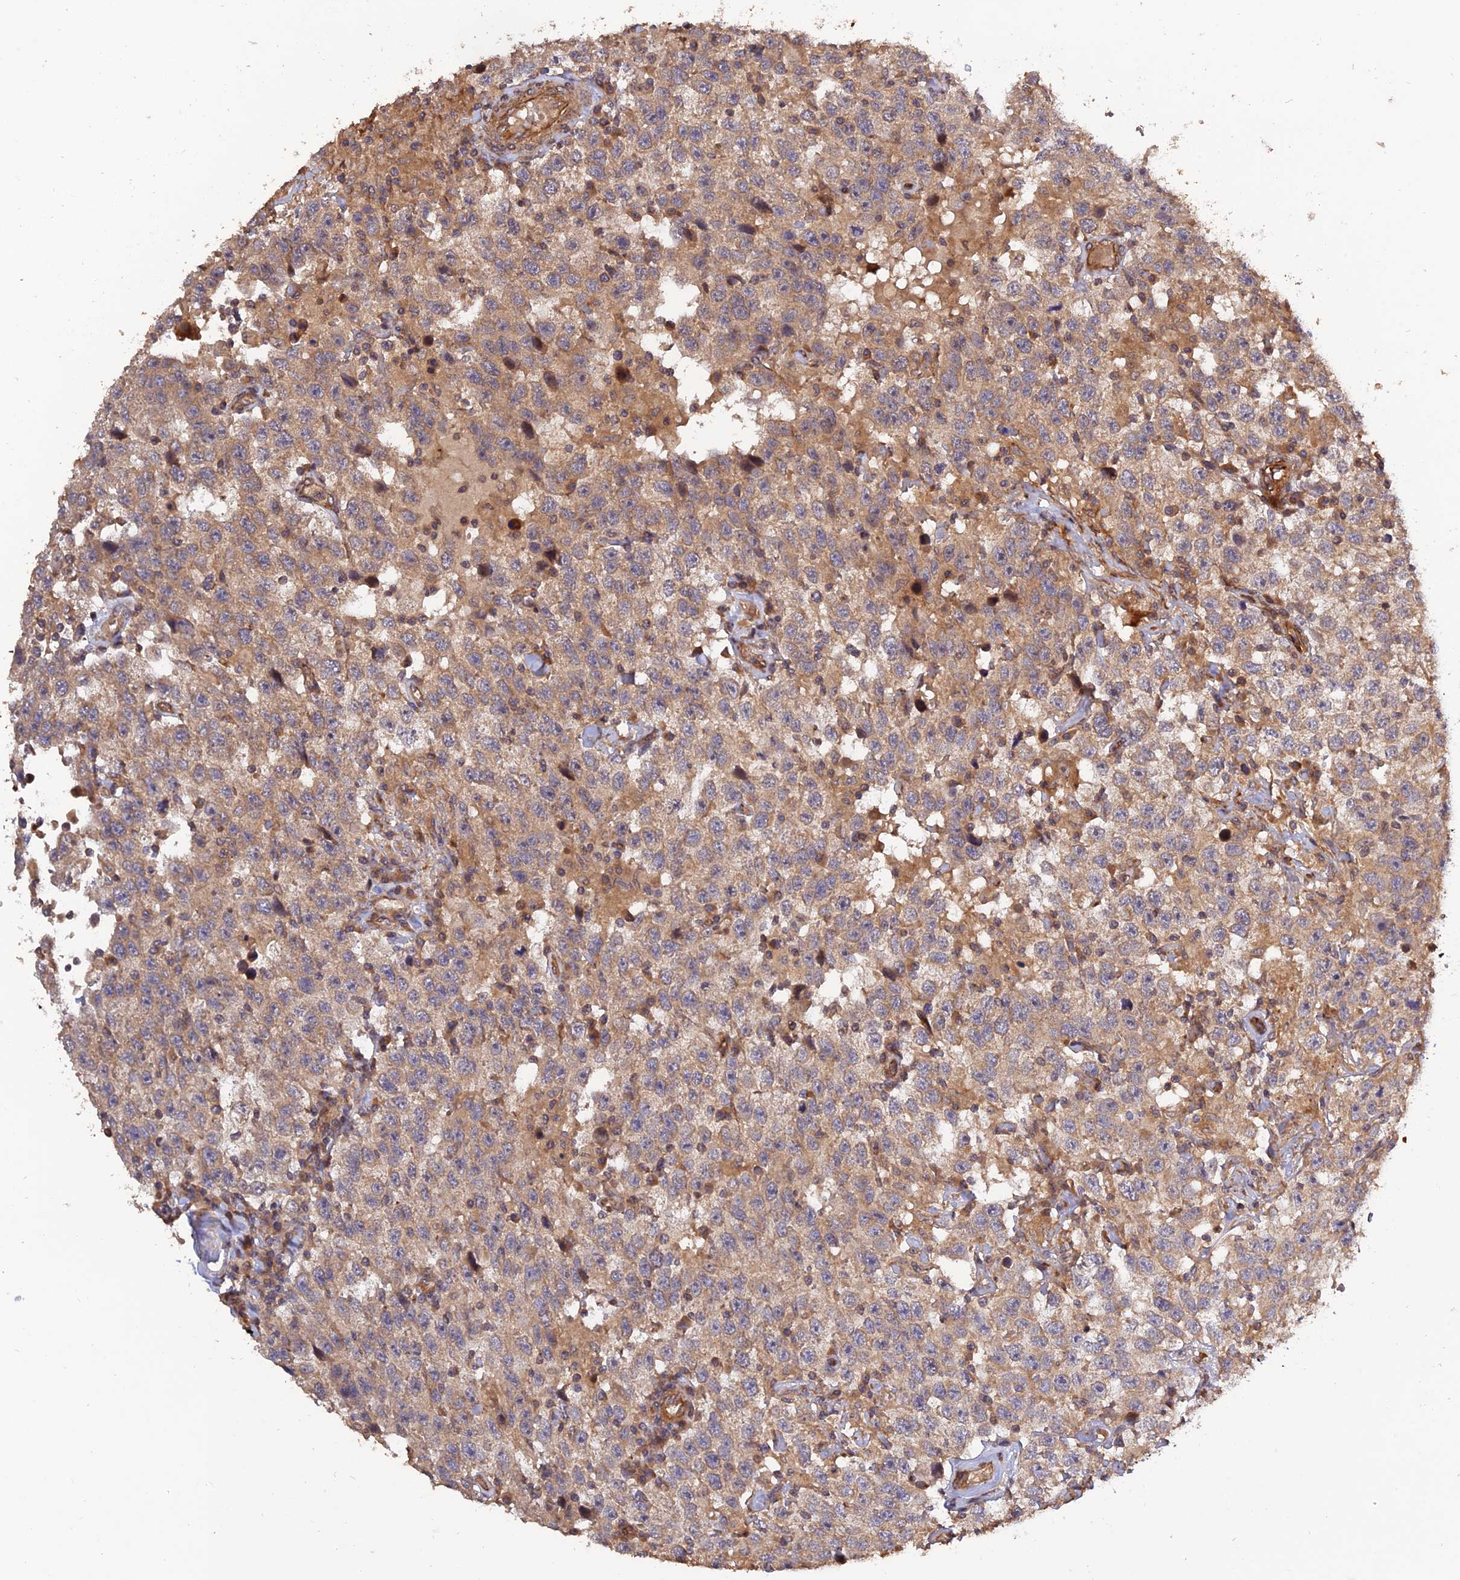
{"staining": {"intensity": "moderate", "quantity": ">75%", "location": "cytoplasmic/membranous"}, "tissue": "testis cancer", "cell_type": "Tumor cells", "image_type": "cancer", "snomed": [{"axis": "morphology", "description": "Seminoma, NOS"}, {"axis": "topography", "description": "Testis"}], "caption": "Immunohistochemistry micrograph of testis cancer (seminoma) stained for a protein (brown), which shows medium levels of moderate cytoplasmic/membranous expression in about >75% of tumor cells.", "gene": "CREBL2", "patient": {"sex": "male", "age": 41}}